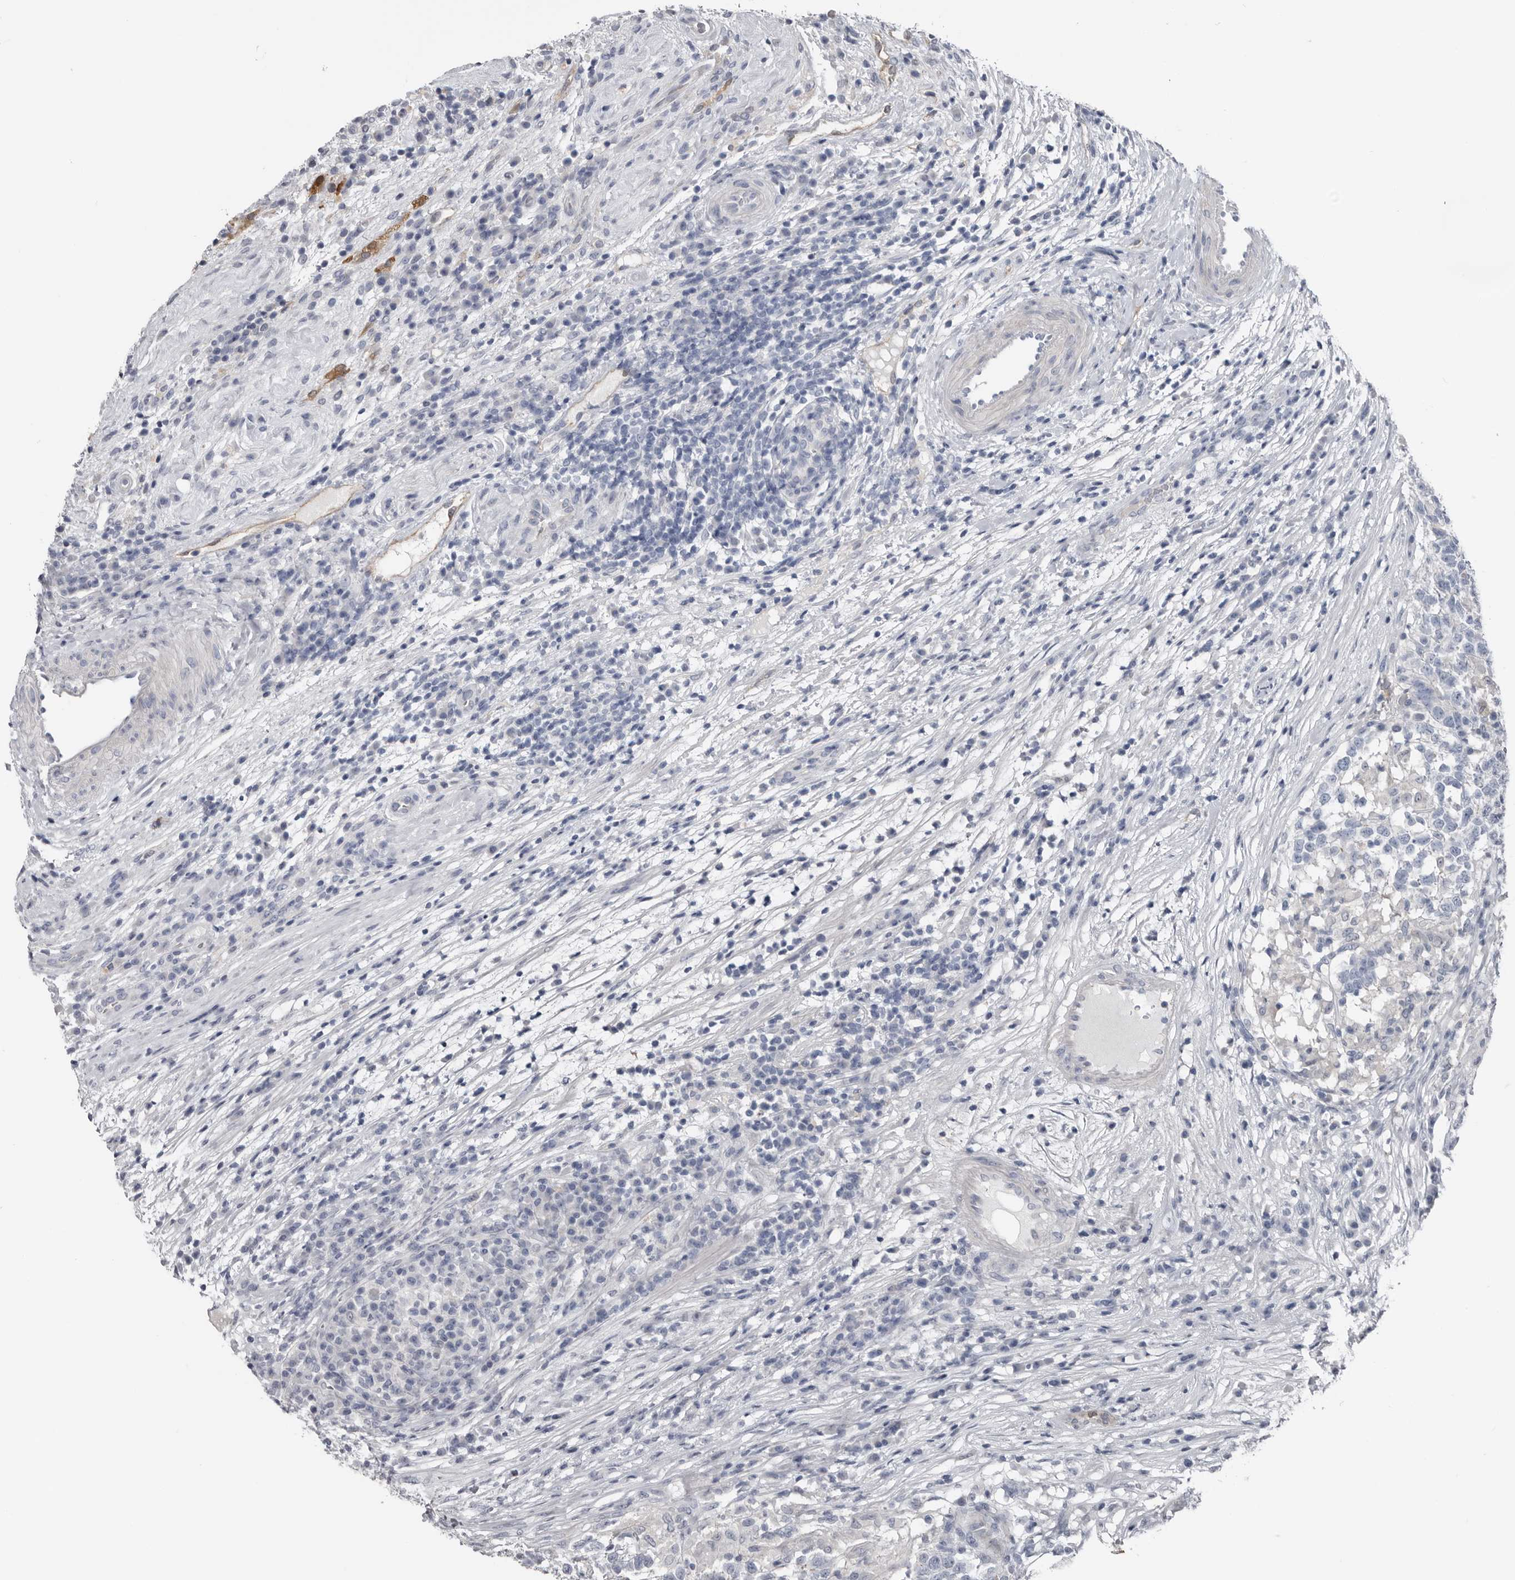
{"staining": {"intensity": "negative", "quantity": "none", "location": "none"}, "tissue": "testis cancer", "cell_type": "Tumor cells", "image_type": "cancer", "snomed": [{"axis": "morphology", "description": "Carcinoma, Embryonal, NOS"}, {"axis": "topography", "description": "Testis"}], "caption": "Testis cancer (embryonal carcinoma) stained for a protein using immunohistochemistry (IHC) exhibits no expression tumor cells.", "gene": "FABP7", "patient": {"sex": "male", "age": 26}}